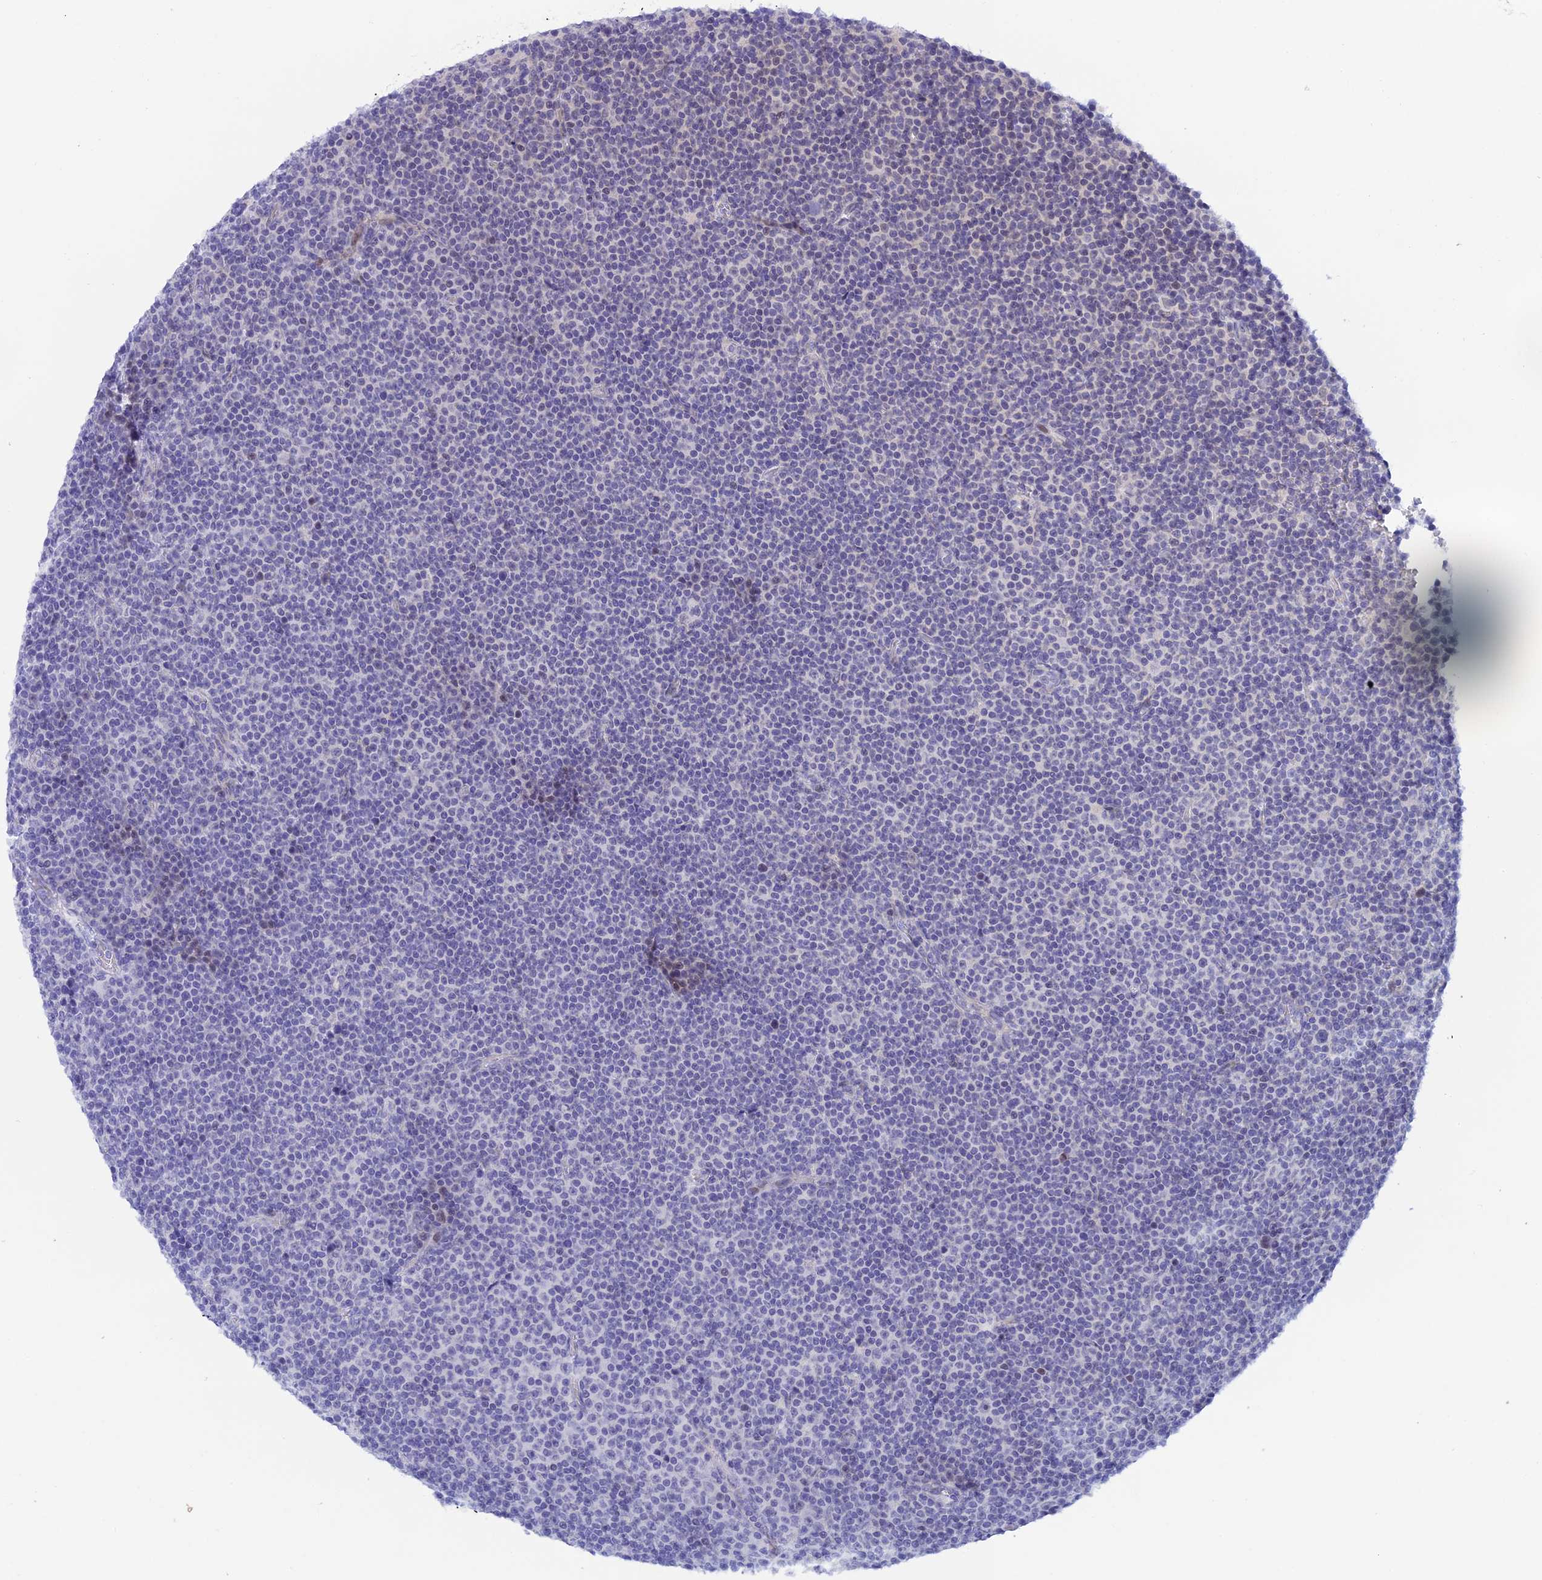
{"staining": {"intensity": "negative", "quantity": "none", "location": "none"}, "tissue": "lymphoma", "cell_type": "Tumor cells", "image_type": "cancer", "snomed": [{"axis": "morphology", "description": "Malignant lymphoma, non-Hodgkin's type, Low grade"}, {"axis": "topography", "description": "Lymph node"}], "caption": "Immunohistochemical staining of human lymphoma displays no significant staining in tumor cells.", "gene": "RASGEF1B", "patient": {"sex": "female", "age": 67}}